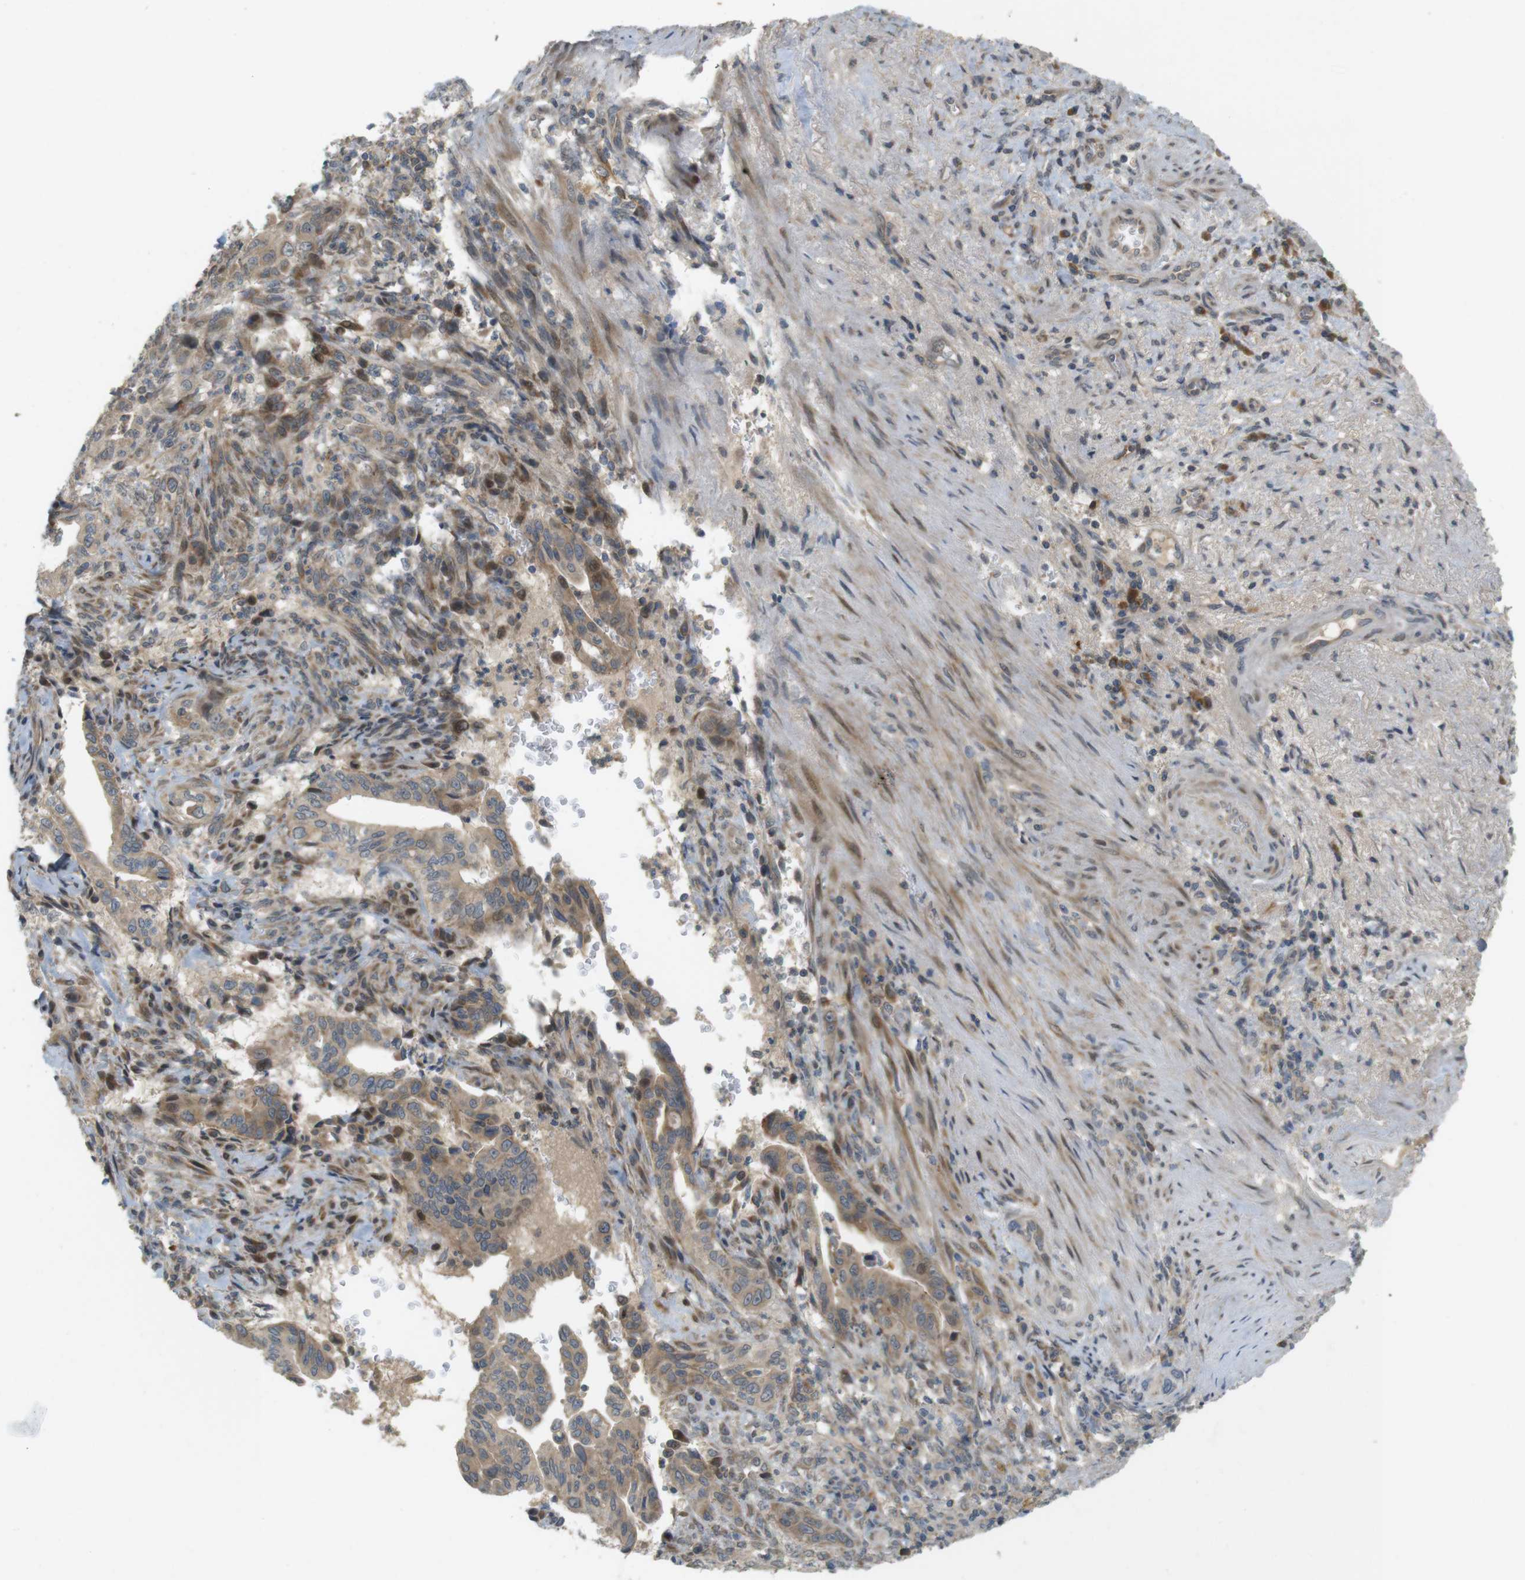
{"staining": {"intensity": "weak", "quantity": ">75%", "location": "cytoplasmic/membranous"}, "tissue": "liver cancer", "cell_type": "Tumor cells", "image_type": "cancer", "snomed": [{"axis": "morphology", "description": "Cholangiocarcinoma"}, {"axis": "topography", "description": "Liver"}], "caption": "Liver cancer was stained to show a protein in brown. There is low levels of weak cytoplasmic/membranous positivity in about >75% of tumor cells.", "gene": "CLRN3", "patient": {"sex": "female", "age": 67}}